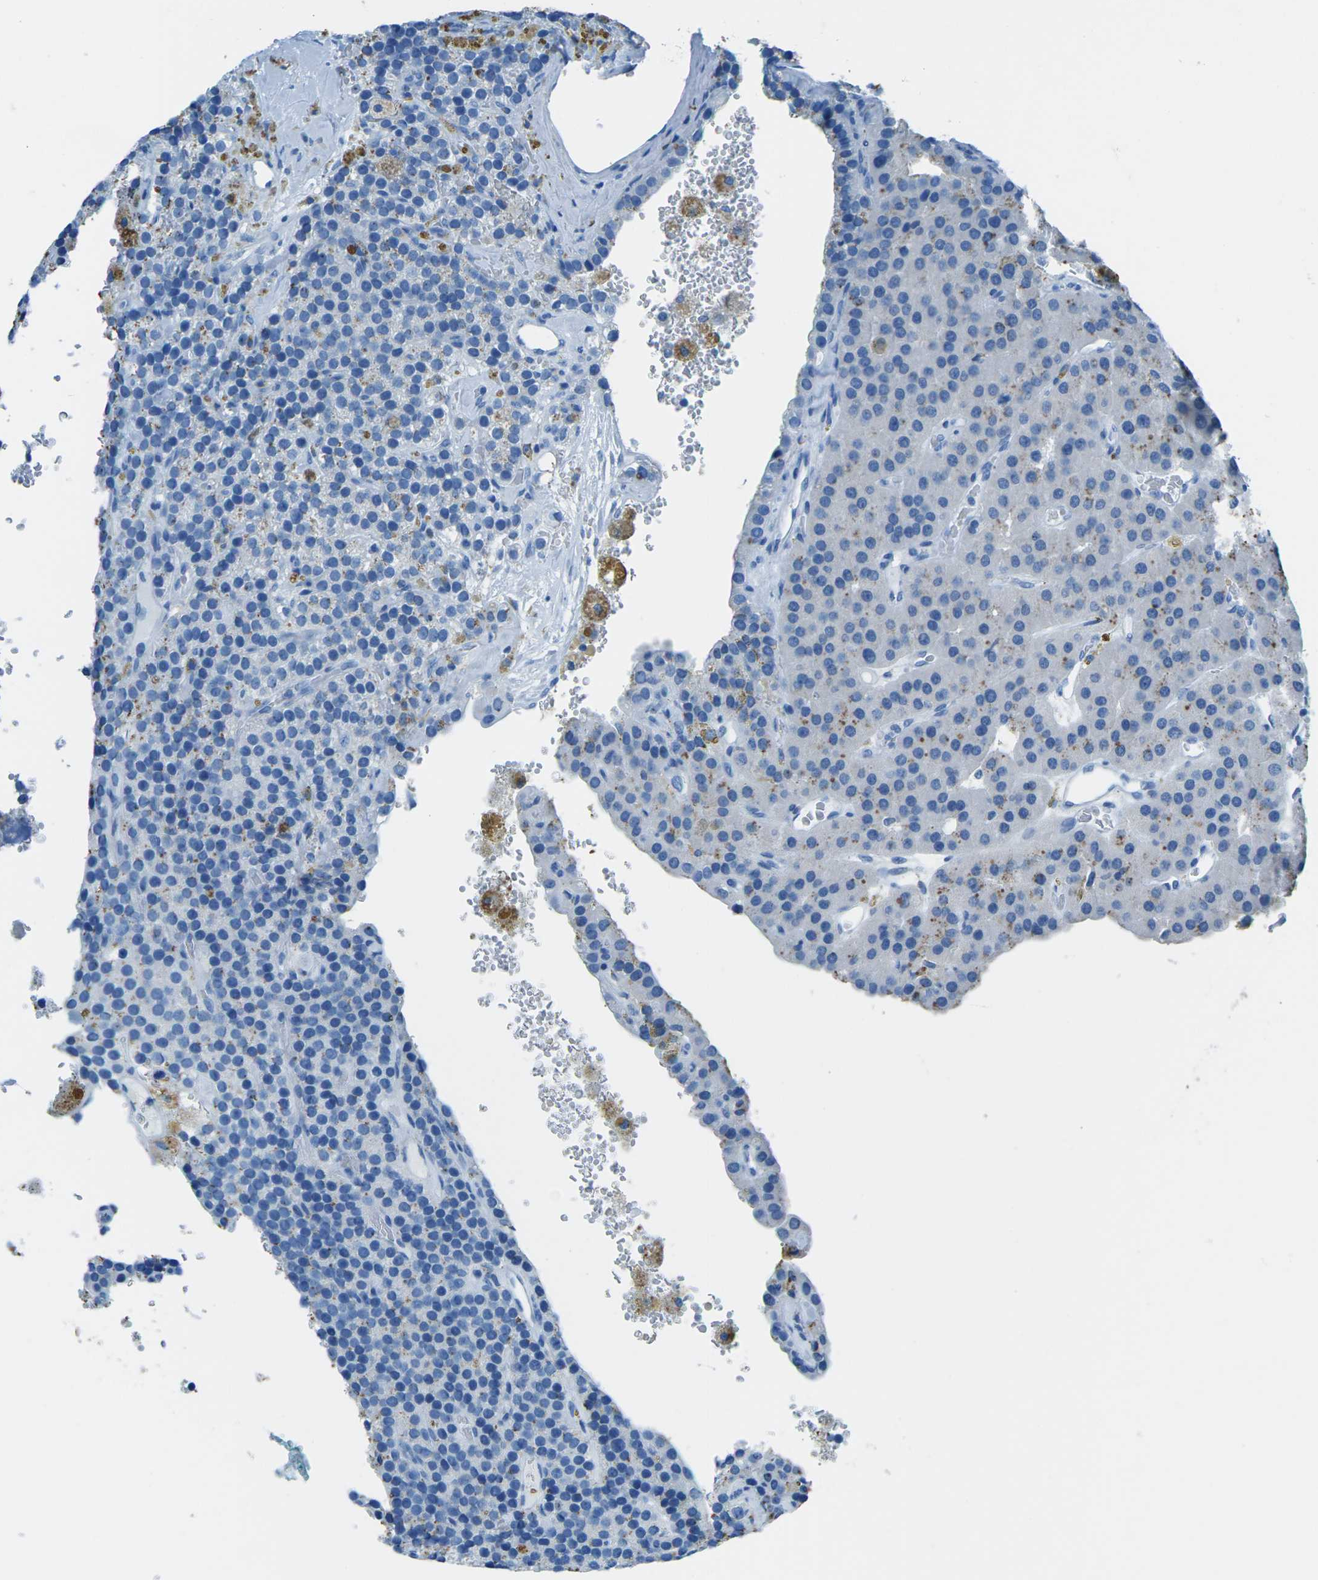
{"staining": {"intensity": "negative", "quantity": "none", "location": "none"}, "tissue": "parathyroid gland", "cell_type": "Glandular cells", "image_type": "normal", "snomed": [{"axis": "morphology", "description": "Normal tissue, NOS"}, {"axis": "morphology", "description": "Adenoma, NOS"}, {"axis": "topography", "description": "Parathyroid gland"}], "caption": "An immunohistochemistry photomicrograph of unremarkable parathyroid gland is shown. There is no staining in glandular cells of parathyroid gland.", "gene": "MYH8", "patient": {"sex": "female", "age": 86}}